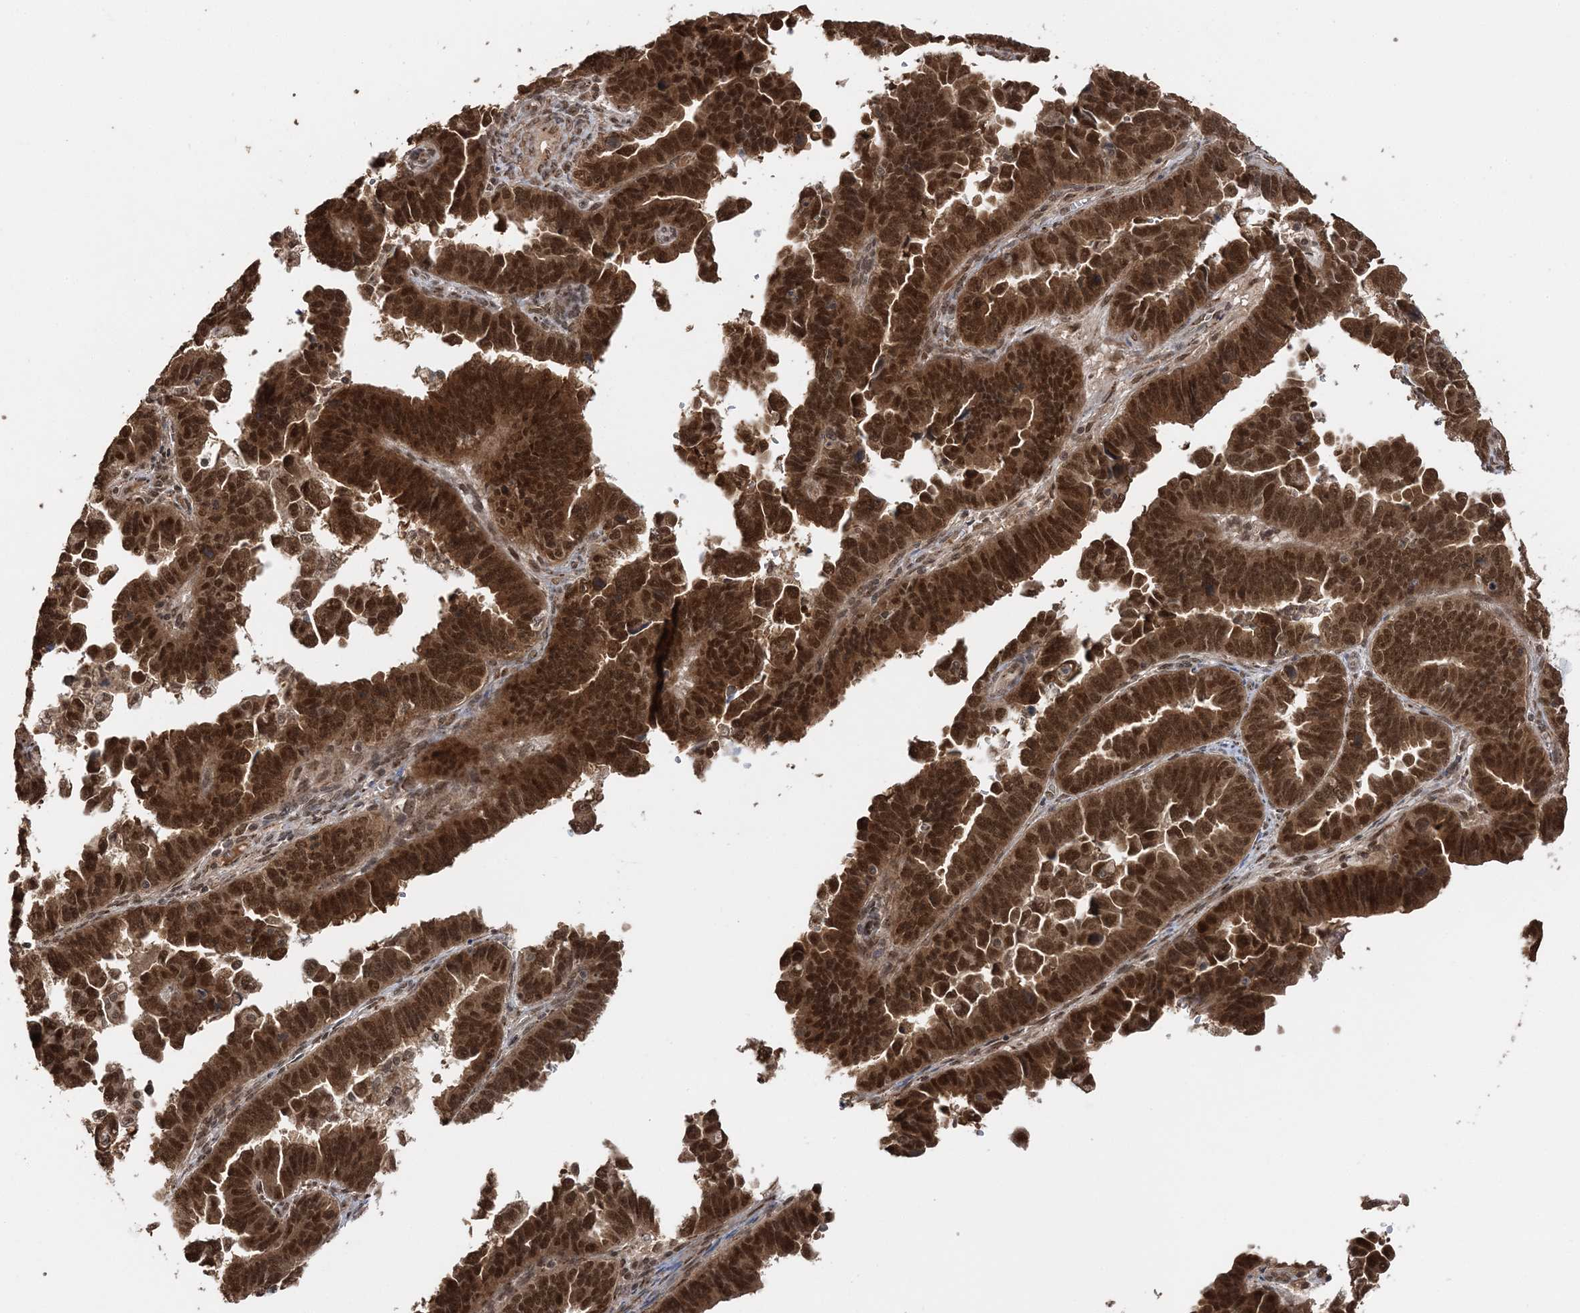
{"staining": {"intensity": "strong", "quantity": ">75%", "location": "cytoplasmic/membranous,nuclear"}, "tissue": "endometrial cancer", "cell_type": "Tumor cells", "image_type": "cancer", "snomed": [{"axis": "morphology", "description": "Adenocarcinoma, NOS"}, {"axis": "topography", "description": "Endometrium"}], "caption": "Endometrial cancer stained for a protein (brown) demonstrates strong cytoplasmic/membranous and nuclear positive positivity in about >75% of tumor cells.", "gene": "TSHZ2", "patient": {"sex": "female", "age": 75}}